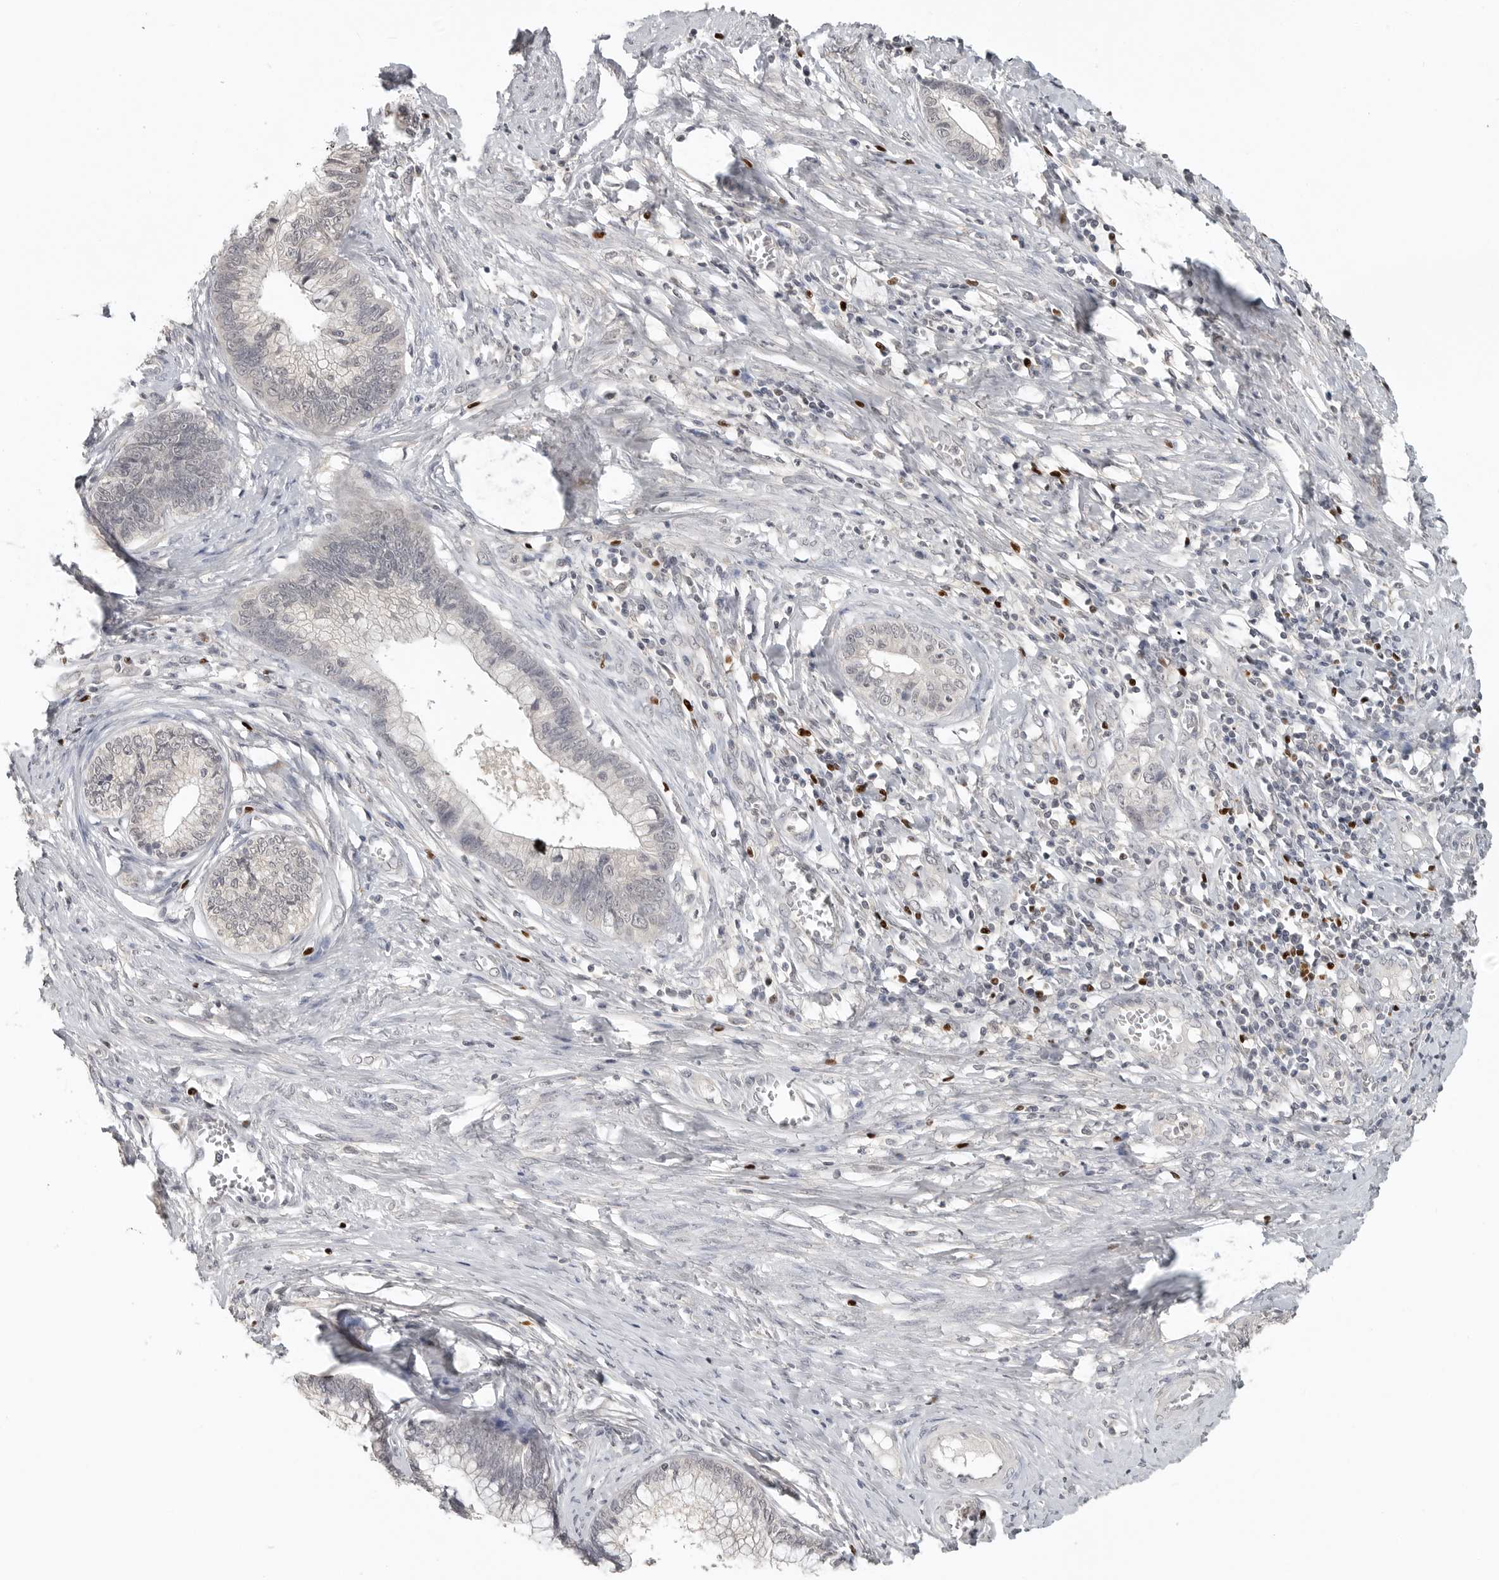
{"staining": {"intensity": "negative", "quantity": "none", "location": "none"}, "tissue": "cervical cancer", "cell_type": "Tumor cells", "image_type": "cancer", "snomed": [{"axis": "morphology", "description": "Adenocarcinoma, NOS"}, {"axis": "topography", "description": "Cervix"}], "caption": "High magnification brightfield microscopy of cervical adenocarcinoma stained with DAB (brown) and counterstained with hematoxylin (blue): tumor cells show no significant positivity. (DAB immunohistochemistry (IHC), high magnification).", "gene": "FOXP3", "patient": {"sex": "female", "age": 44}}